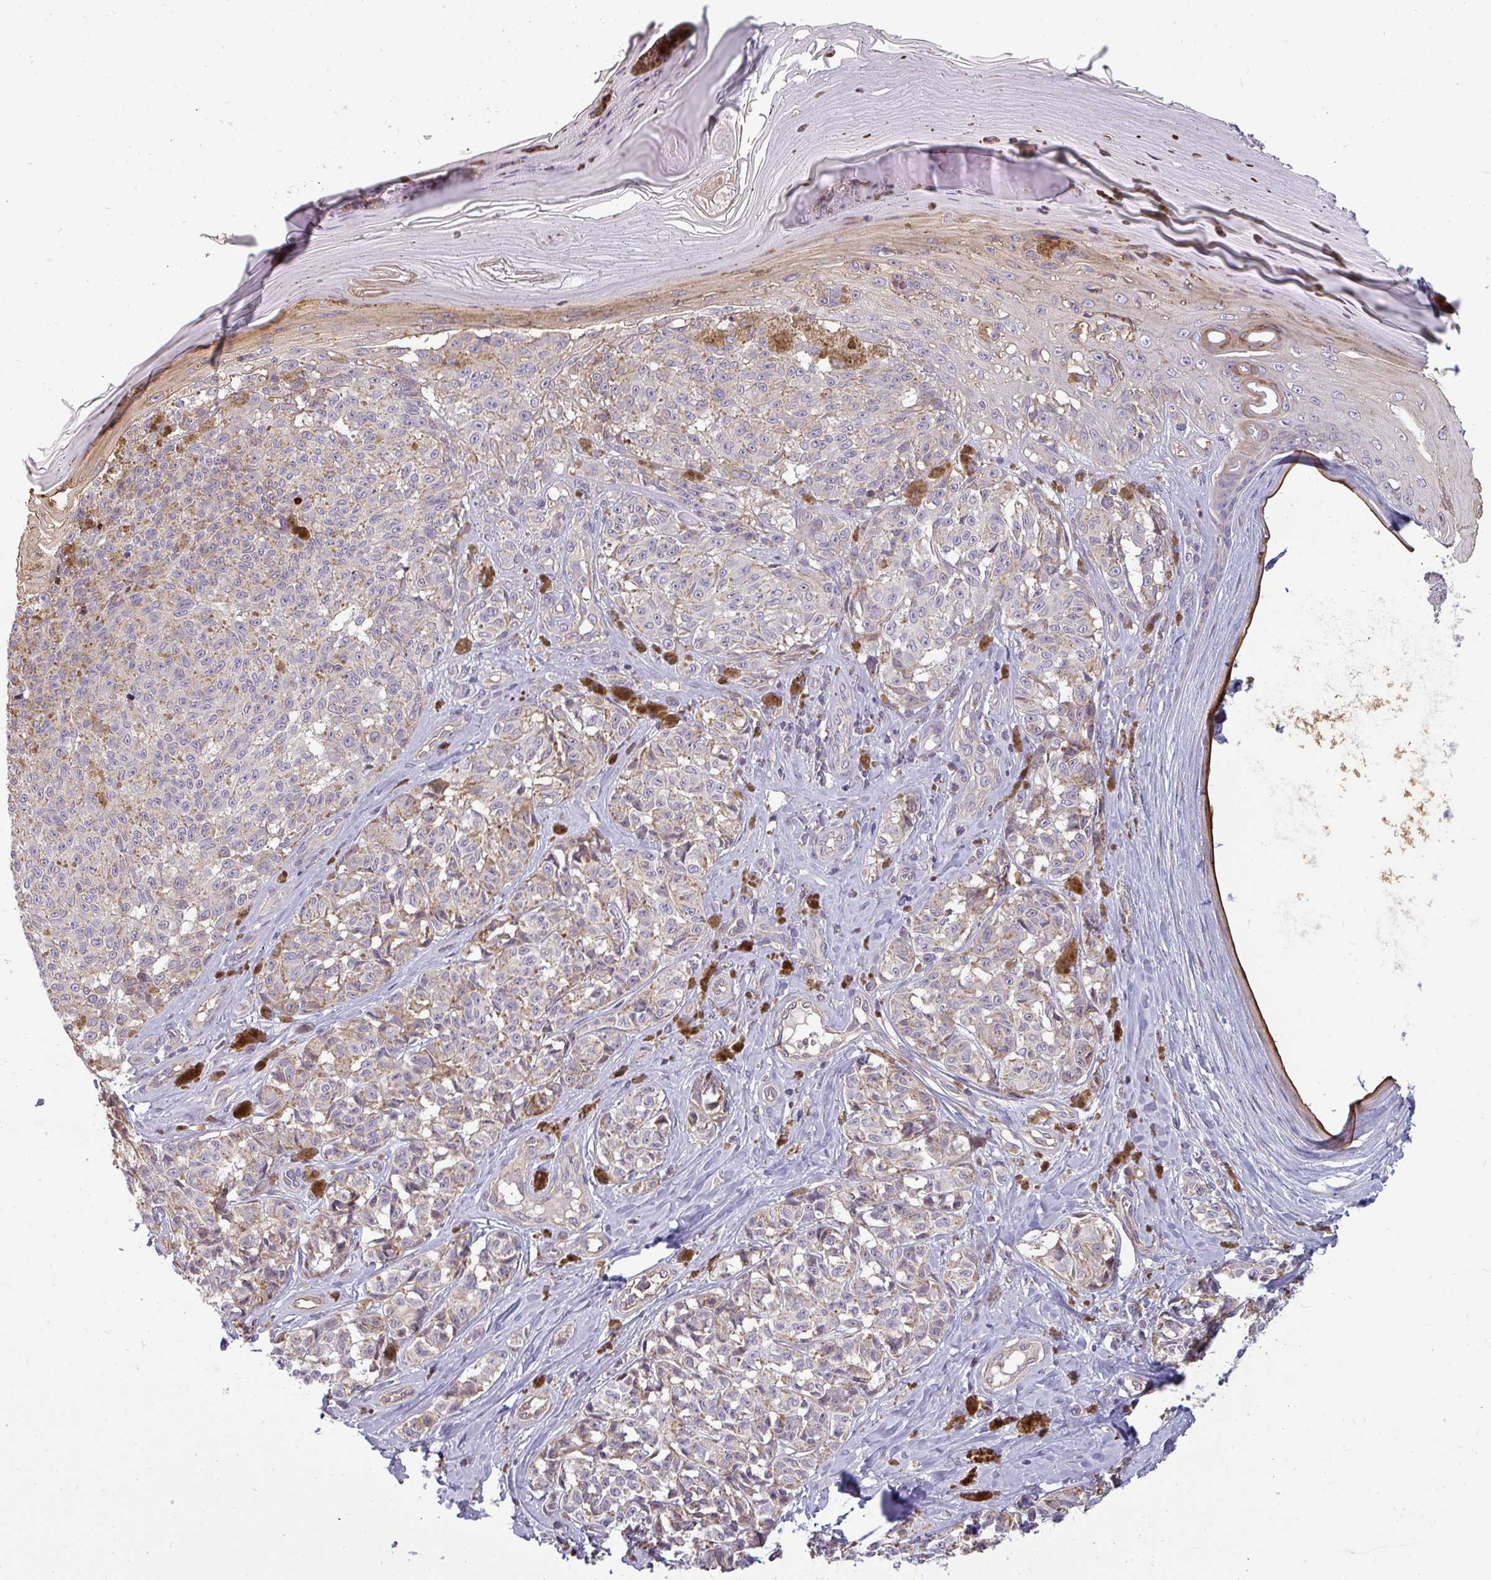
{"staining": {"intensity": "weak", "quantity": ">75%", "location": "cytoplasmic/membranous"}, "tissue": "melanoma", "cell_type": "Tumor cells", "image_type": "cancer", "snomed": [{"axis": "morphology", "description": "Malignant melanoma, NOS"}, {"axis": "topography", "description": "Skin"}], "caption": "Immunohistochemical staining of melanoma reveals low levels of weak cytoplasmic/membranous expression in approximately >75% of tumor cells.", "gene": "ZNF835", "patient": {"sex": "female", "age": 65}}